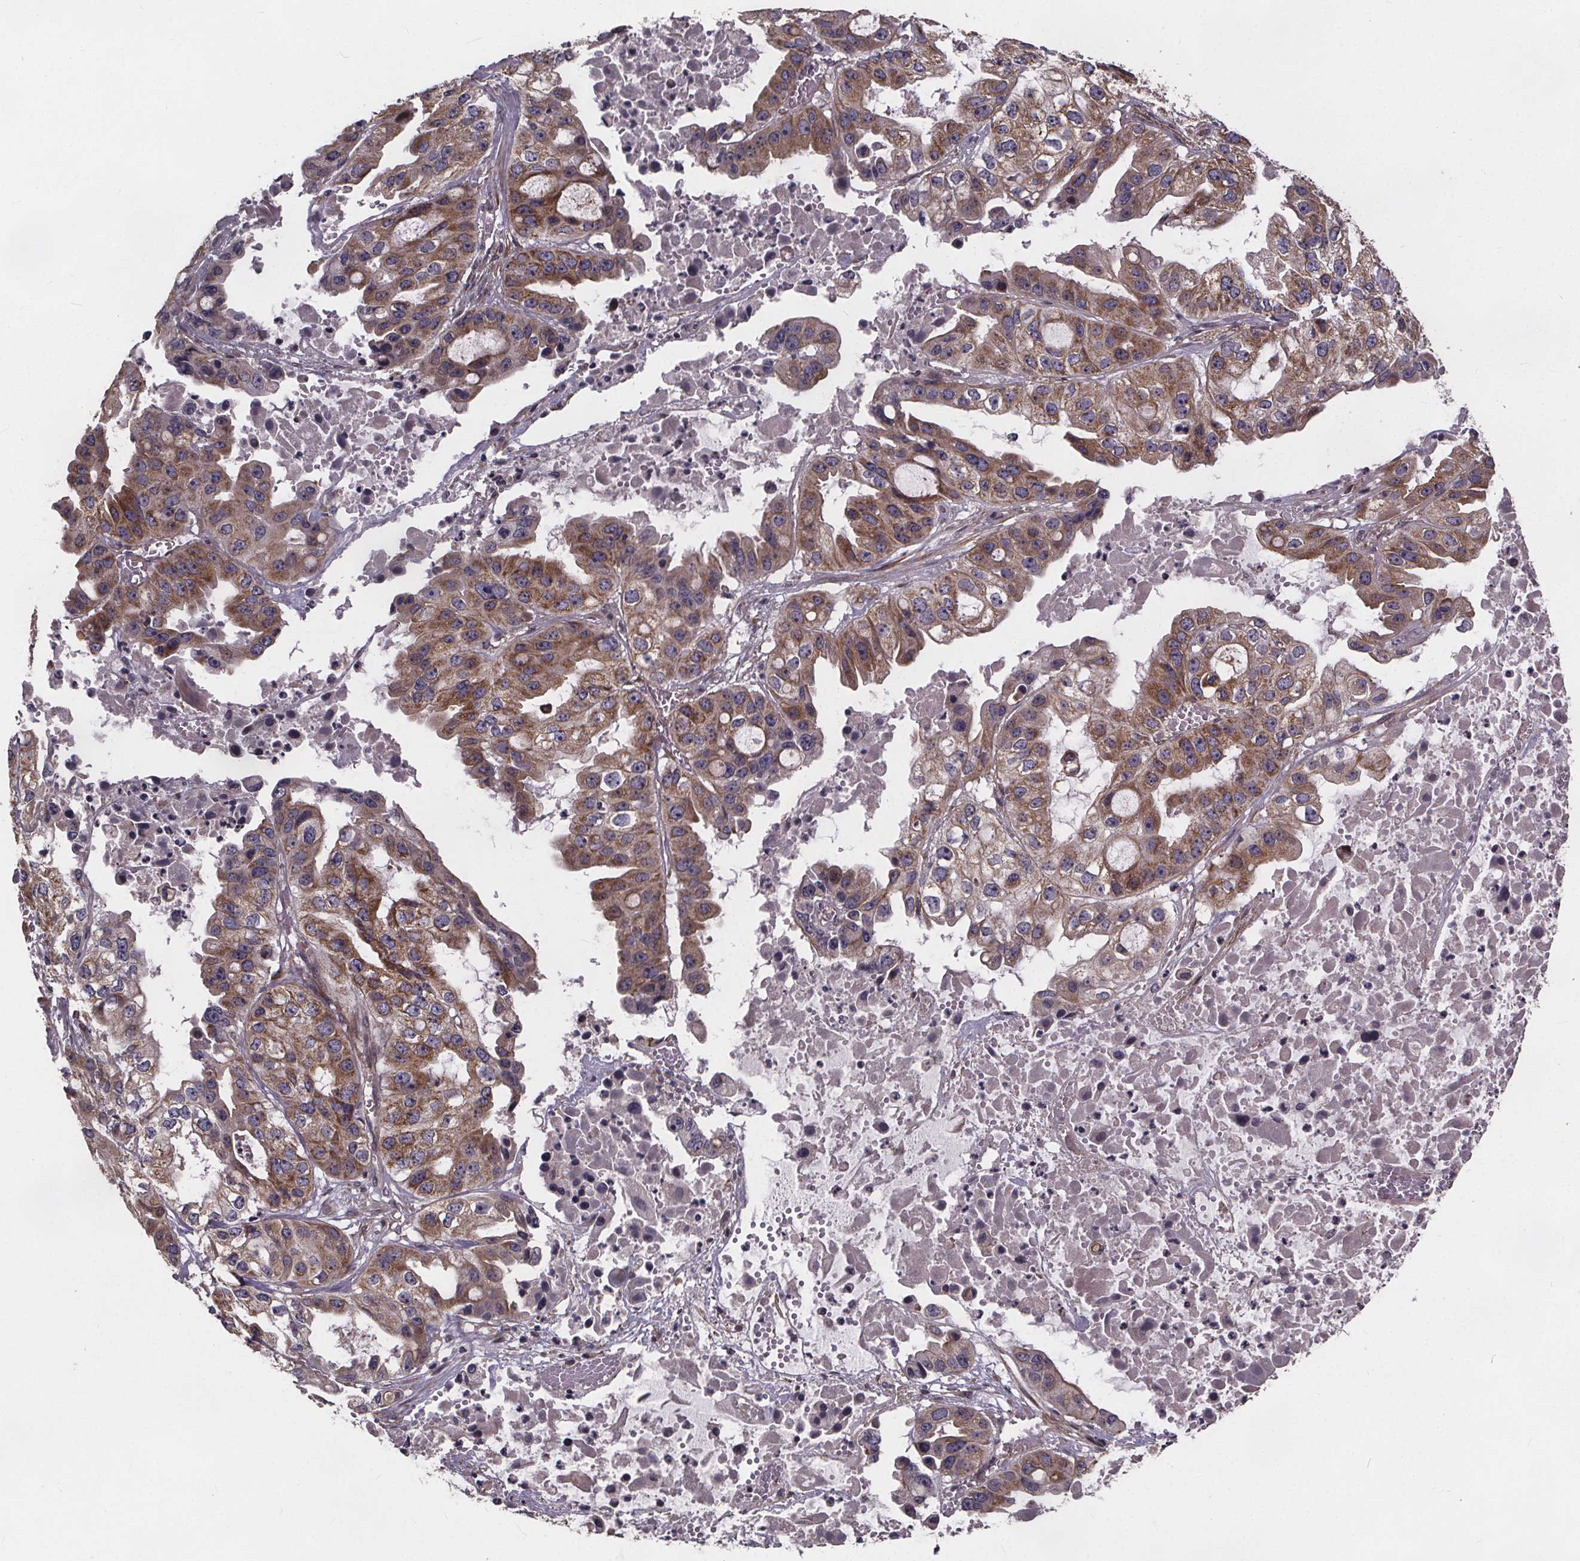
{"staining": {"intensity": "moderate", "quantity": ">75%", "location": "cytoplasmic/membranous"}, "tissue": "ovarian cancer", "cell_type": "Tumor cells", "image_type": "cancer", "snomed": [{"axis": "morphology", "description": "Cystadenocarcinoma, serous, NOS"}, {"axis": "topography", "description": "Ovary"}], "caption": "Immunohistochemistry (IHC) histopathology image of ovarian cancer (serous cystadenocarcinoma) stained for a protein (brown), which shows medium levels of moderate cytoplasmic/membranous expression in about >75% of tumor cells.", "gene": "YME1L1", "patient": {"sex": "female", "age": 56}}